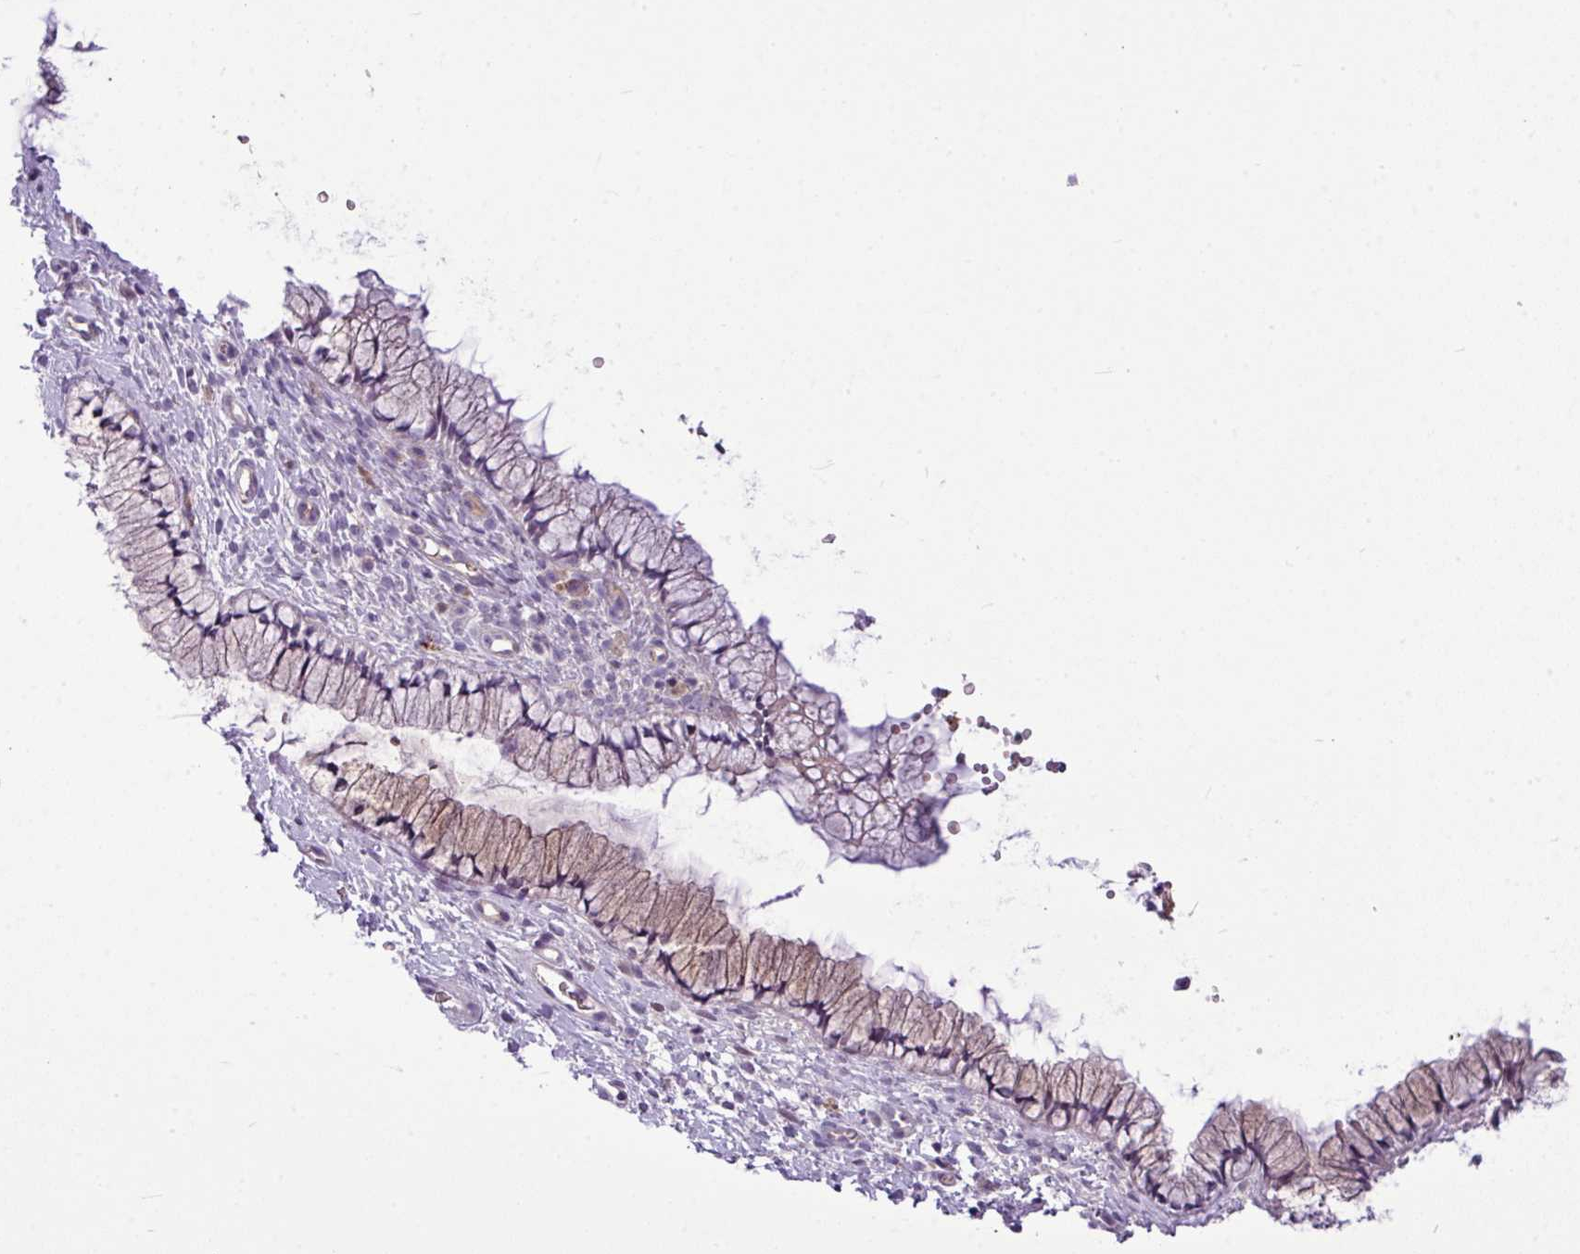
{"staining": {"intensity": "weak", "quantity": "25%-75%", "location": "cytoplasmic/membranous"}, "tissue": "cervix", "cell_type": "Glandular cells", "image_type": "normal", "snomed": [{"axis": "morphology", "description": "Normal tissue, NOS"}, {"axis": "topography", "description": "Cervix"}], "caption": "A histopathology image of cervix stained for a protein reveals weak cytoplasmic/membranous brown staining in glandular cells.", "gene": "IL17A", "patient": {"sex": "female", "age": 36}}